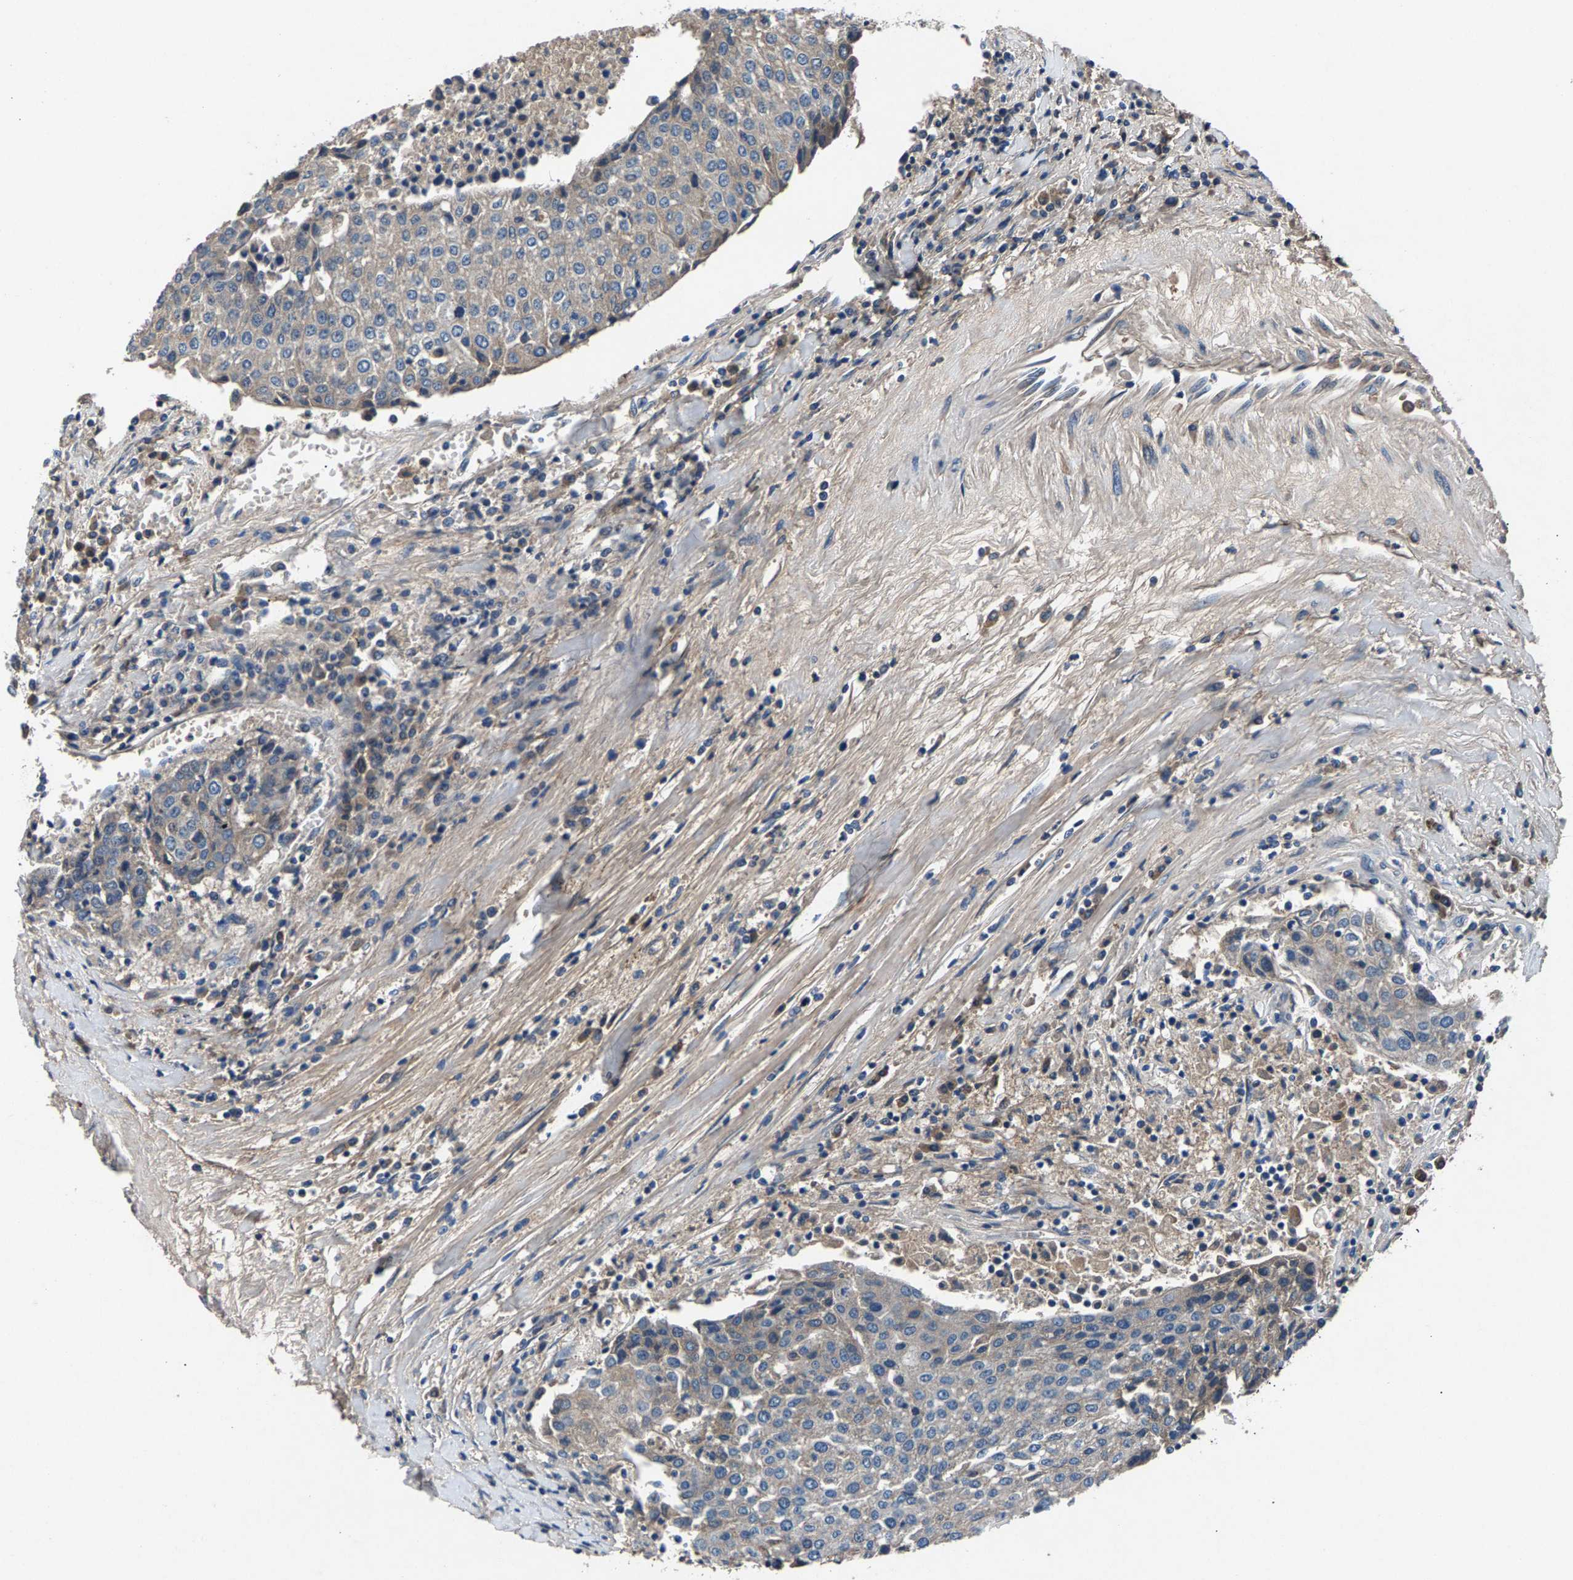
{"staining": {"intensity": "weak", "quantity": "<25%", "location": "cytoplasmic/membranous"}, "tissue": "urothelial cancer", "cell_type": "Tumor cells", "image_type": "cancer", "snomed": [{"axis": "morphology", "description": "Urothelial carcinoma, High grade"}, {"axis": "topography", "description": "Urinary bladder"}], "caption": "Tumor cells show no significant protein staining in urothelial cancer.", "gene": "PRXL2C", "patient": {"sex": "female", "age": 85}}